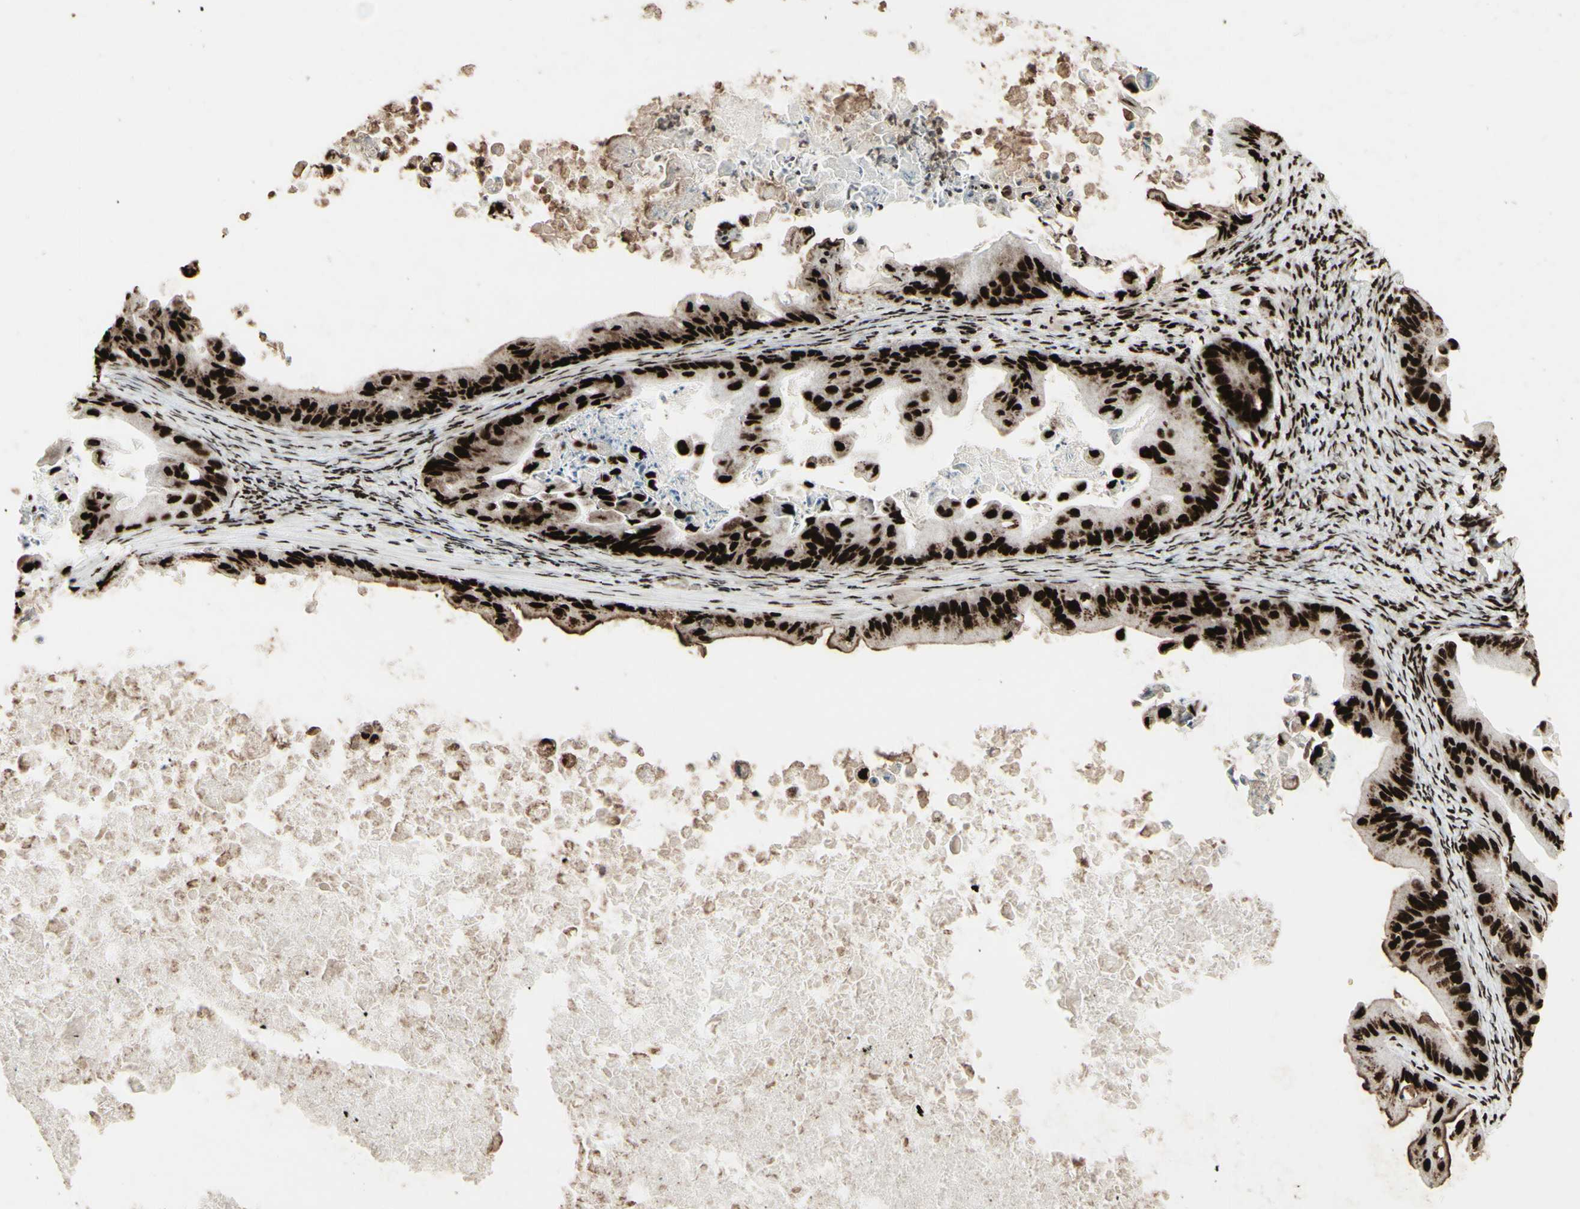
{"staining": {"intensity": "strong", "quantity": ">75%", "location": "nuclear"}, "tissue": "ovarian cancer", "cell_type": "Tumor cells", "image_type": "cancer", "snomed": [{"axis": "morphology", "description": "Cystadenocarcinoma, mucinous, NOS"}, {"axis": "topography", "description": "Ovary"}], "caption": "Protein expression analysis of human ovarian cancer reveals strong nuclear expression in about >75% of tumor cells.", "gene": "U2AF2", "patient": {"sex": "female", "age": 37}}